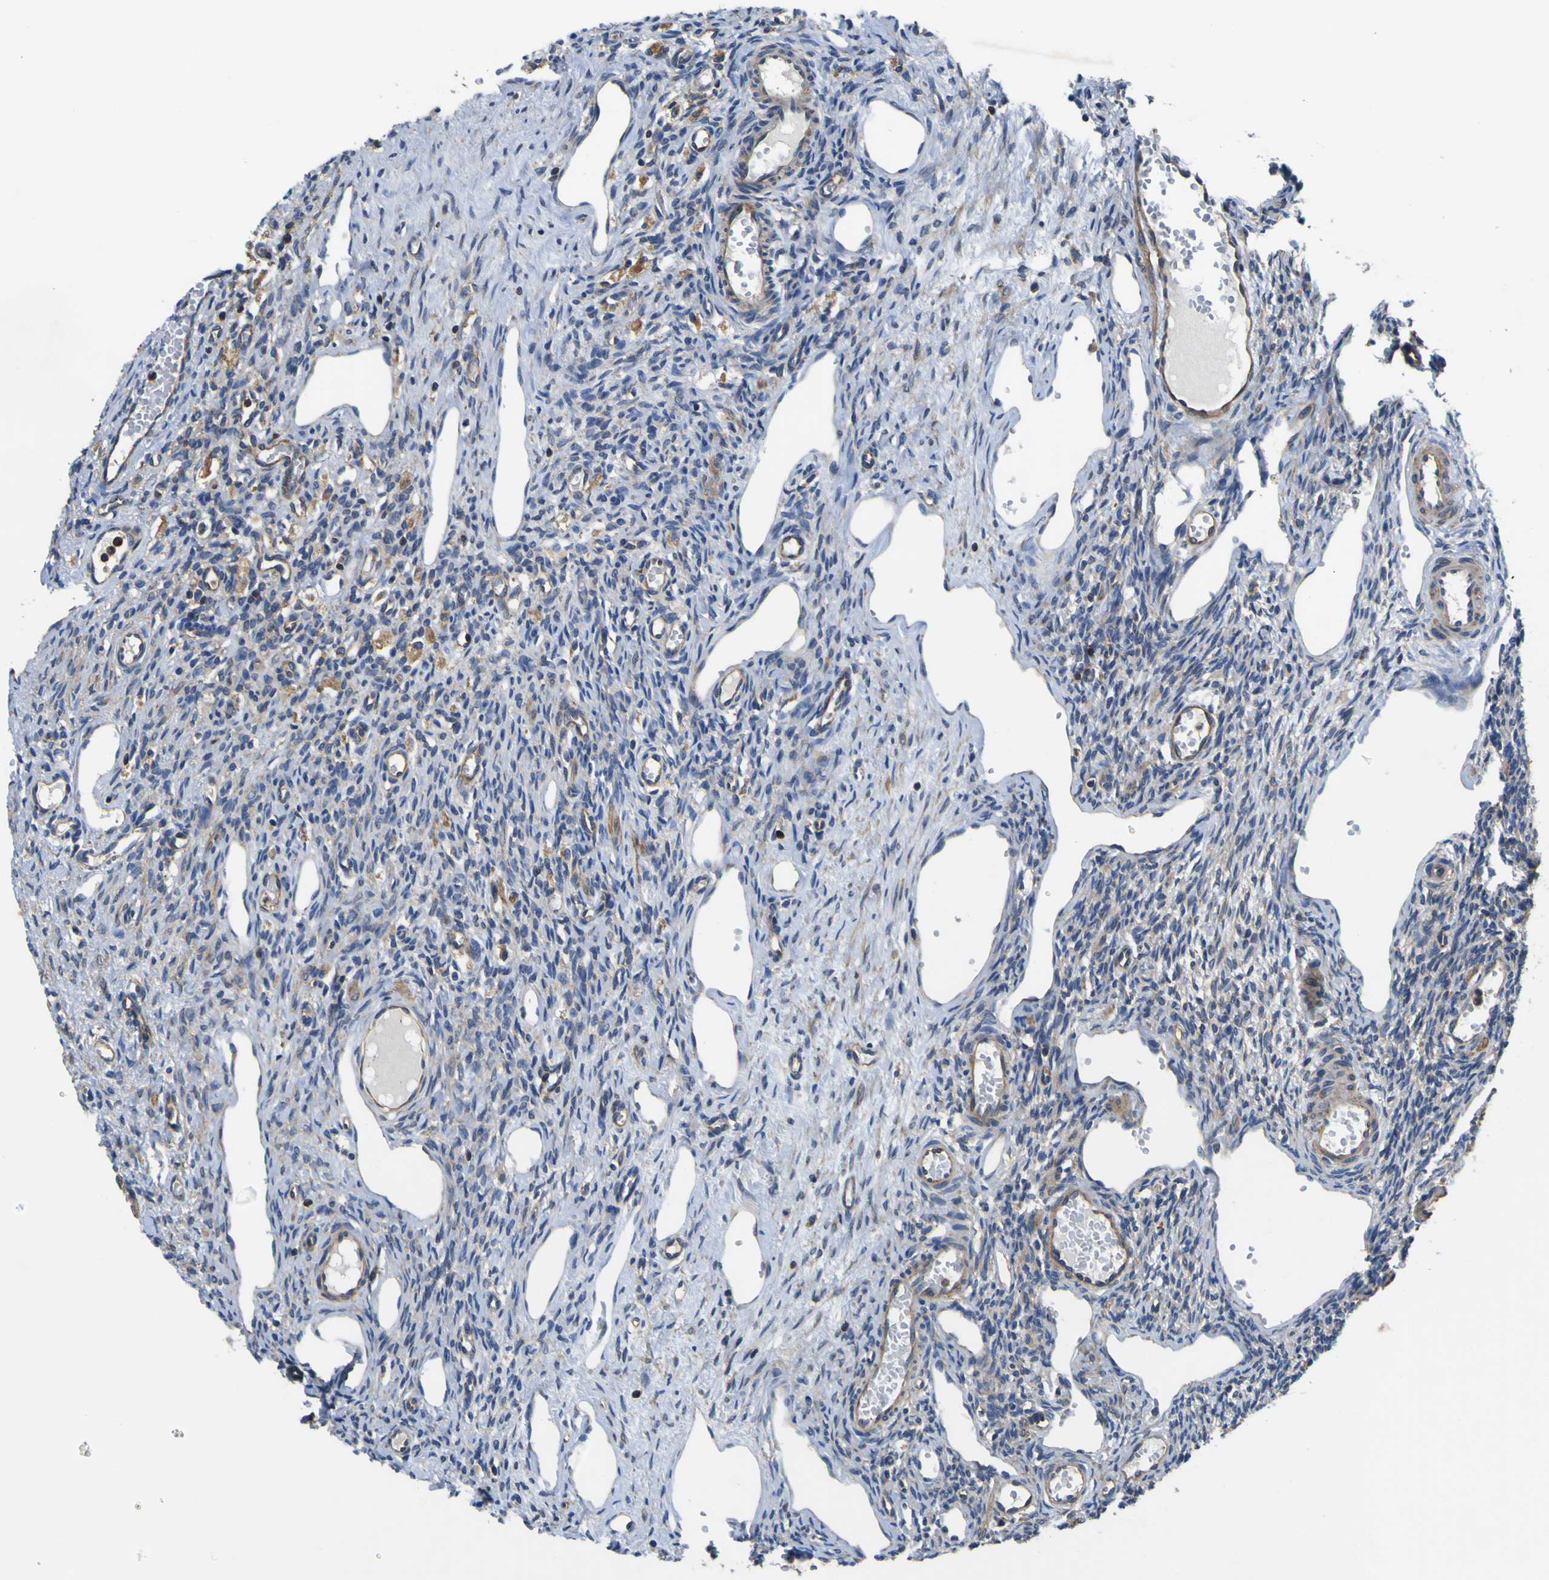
{"staining": {"intensity": "weak", "quantity": "25%-75%", "location": "cytoplasmic/membranous"}, "tissue": "ovary", "cell_type": "Ovarian stroma cells", "image_type": "normal", "snomed": [{"axis": "morphology", "description": "Normal tissue, NOS"}, {"axis": "topography", "description": "Ovary"}], "caption": "IHC of unremarkable human ovary displays low levels of weak cytoplasmic/membranous staining in approximately 25%-75% of ovarian stroma cells.", "gene": "CNR2", "patient": {"sex": "female", "age": 33}}